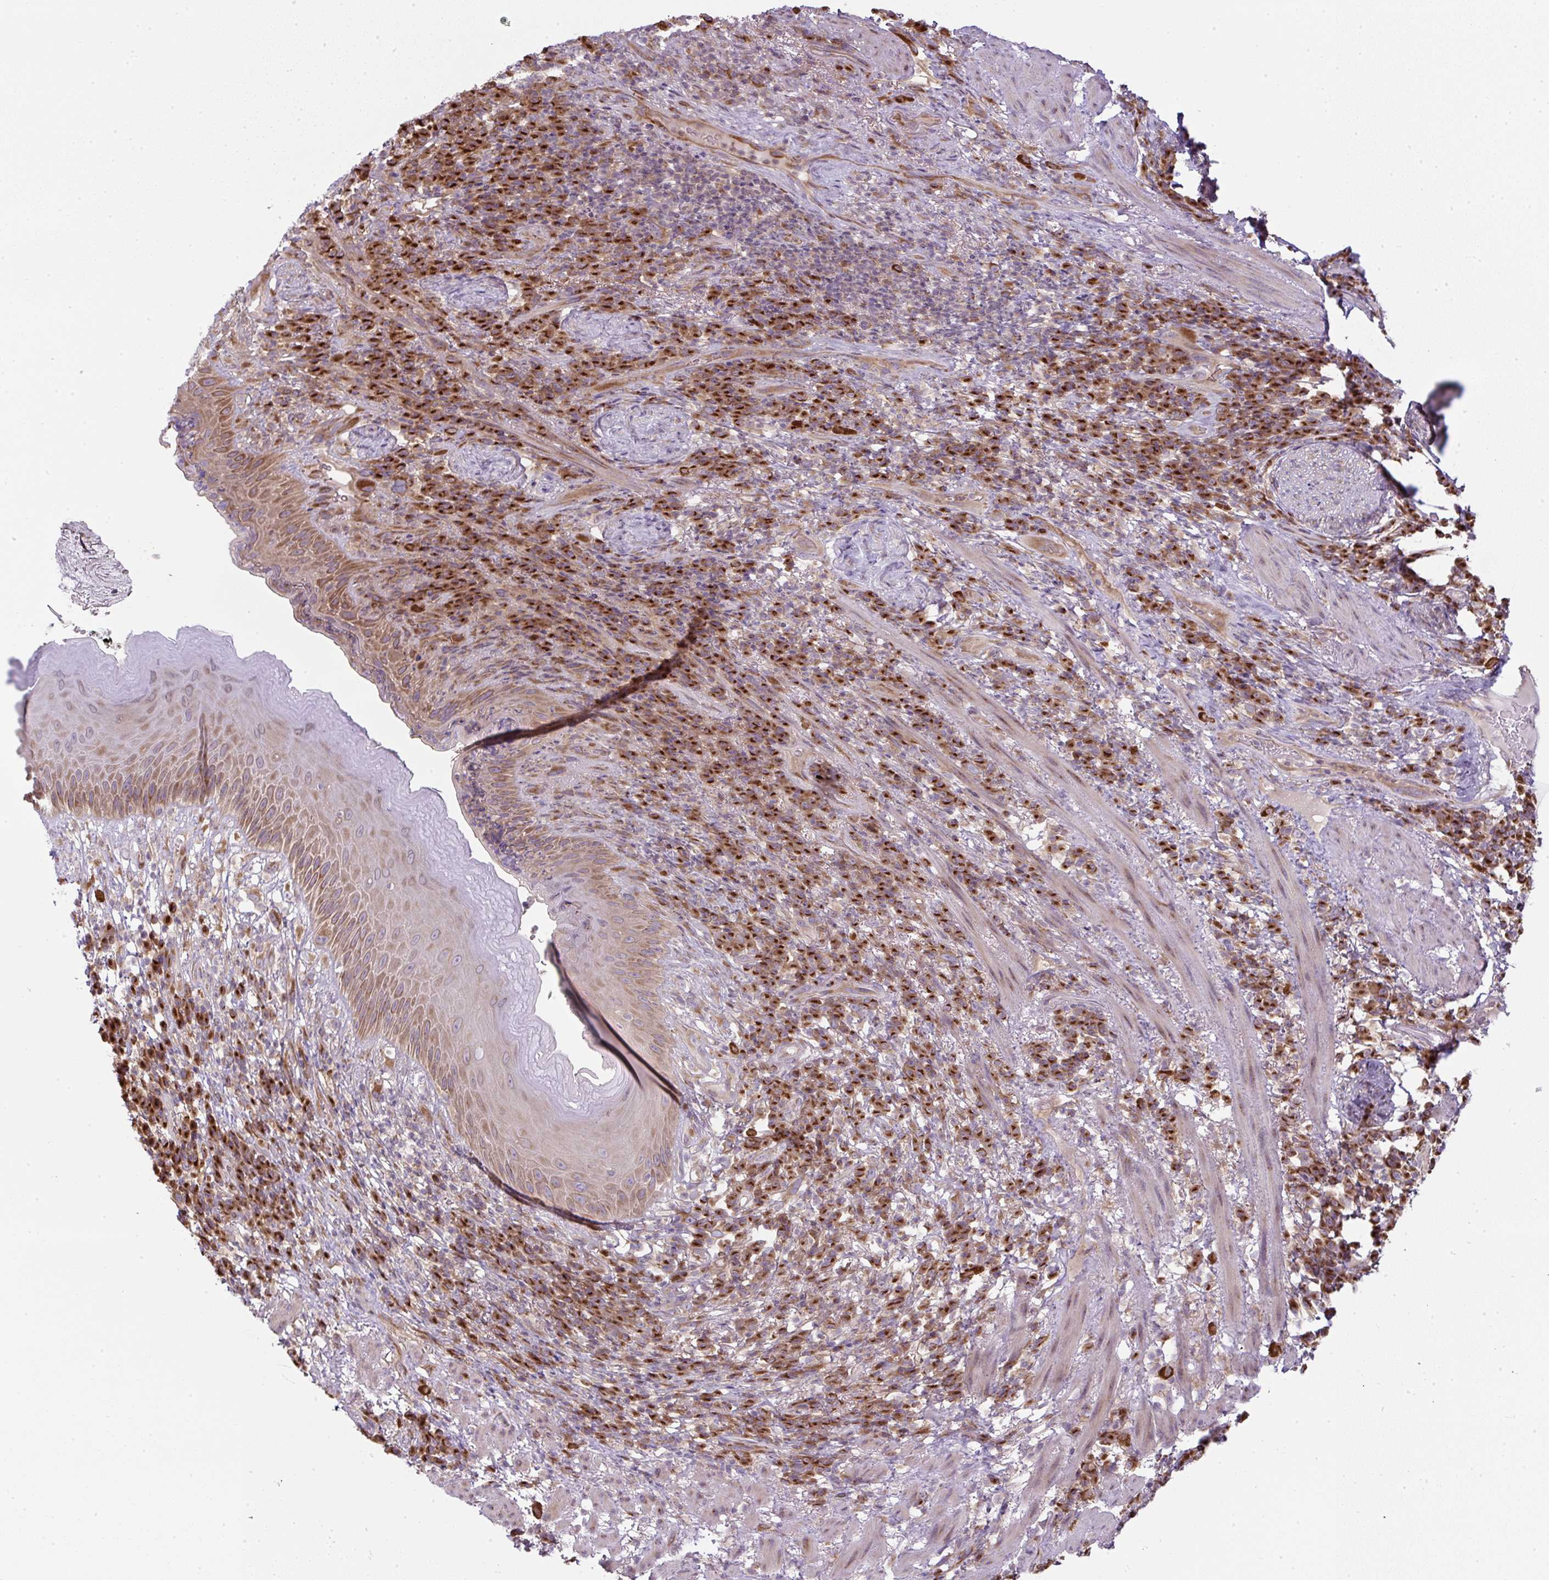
{"staining": {"intensity": "moderate", "quantity": "25%-75%", "location": "cytoplasmic/membranous"}, "tissue": "skin", "cell_type": "Epidermal cells", "image_type": "normal", "snomed": [{"axis": "morphology", "description": "Normal tissue, NOS"}, {"axis": "topography", "description": "Anal"}], "caption": "Immunohistochemistry (IHC) (DAB) staining of normal skin shows moderate cytoplasmic/membranous protein staining in approximately 25%-75% of epidermal cells.", "gene": "MLX", "patient": {"sex": "male", "age": 78}}